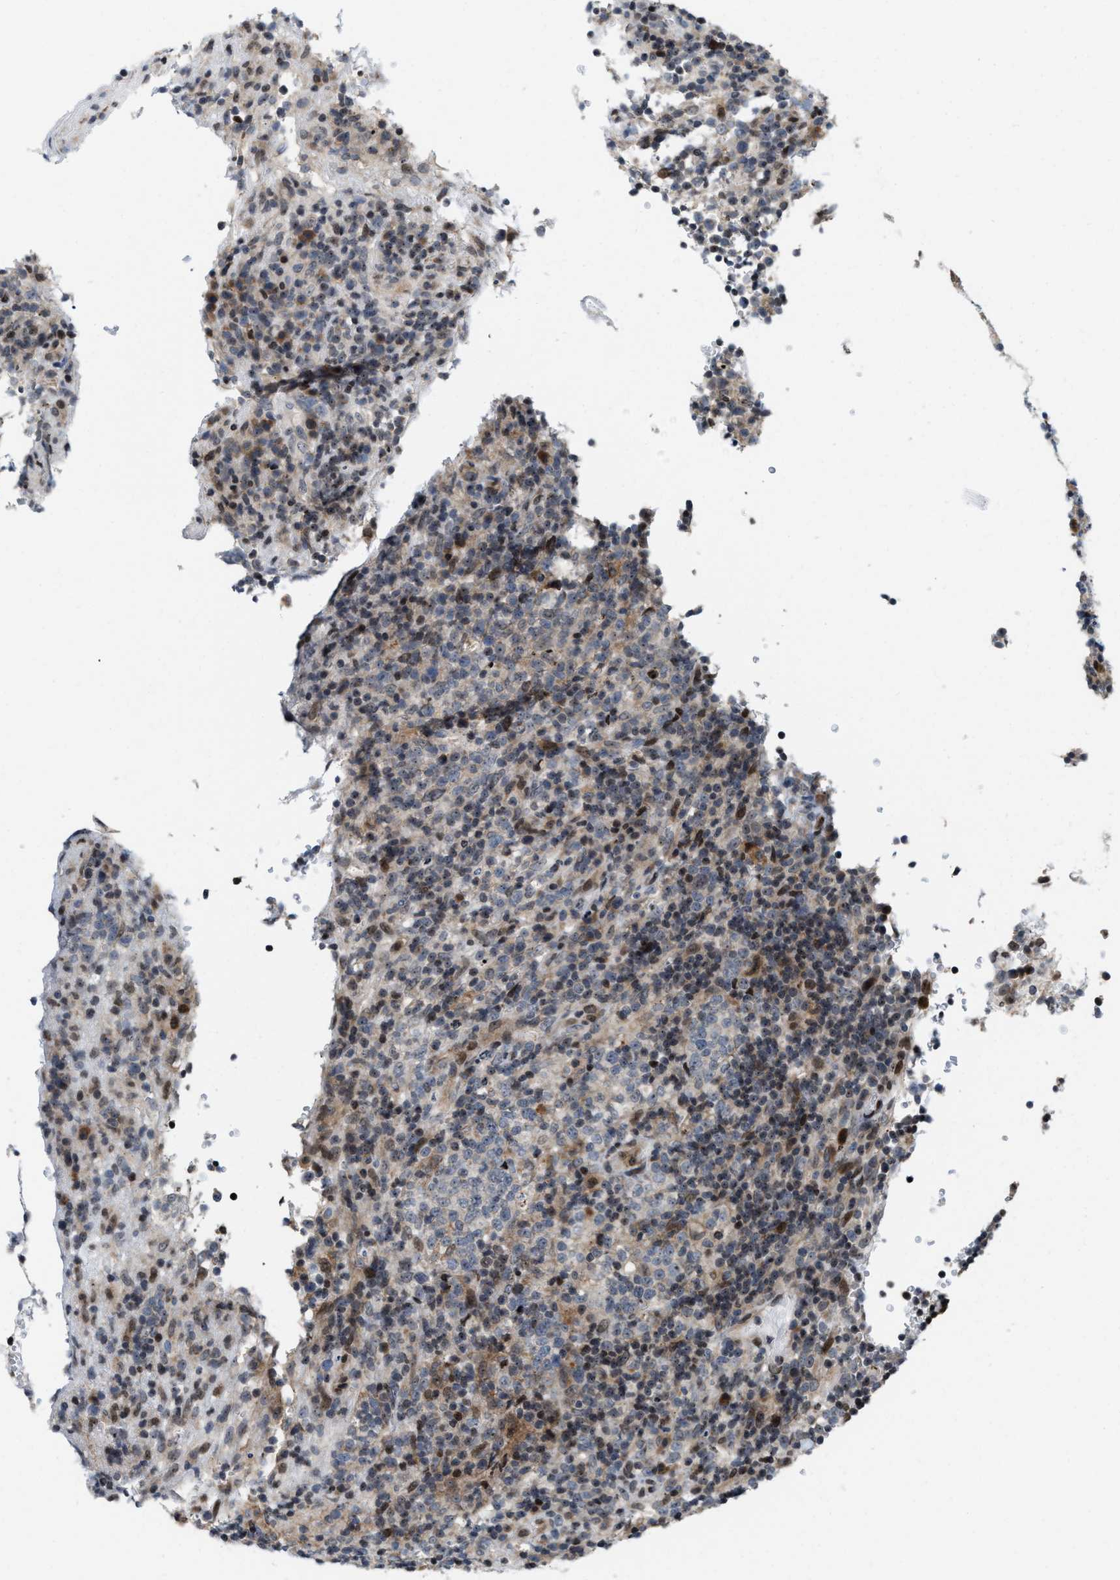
{"staining": {"intensity": "weak", "quantity": "<25%", "location": "cytoplasmic/membranous"}, "tissue": "lymphoma", "cell_type": "Tumor cells", "image_type": "cancer", "snomed": [{"axis": "morphology", "description": "Malignant lymphoma, non-Hodgkin's type, High grade"}, {"axis": "topography", "description": "Lymph node"}], "caption": "Immunohistochemistry photomicrograph of neoplastic tissue: human malignant lymphoma, non-Hodgkin's type (high-grade) stained with DAB shows no significant protein expression in tumor cells.", "gene": "PDZD2", "patient": {"sex": "female", "age": 76}}